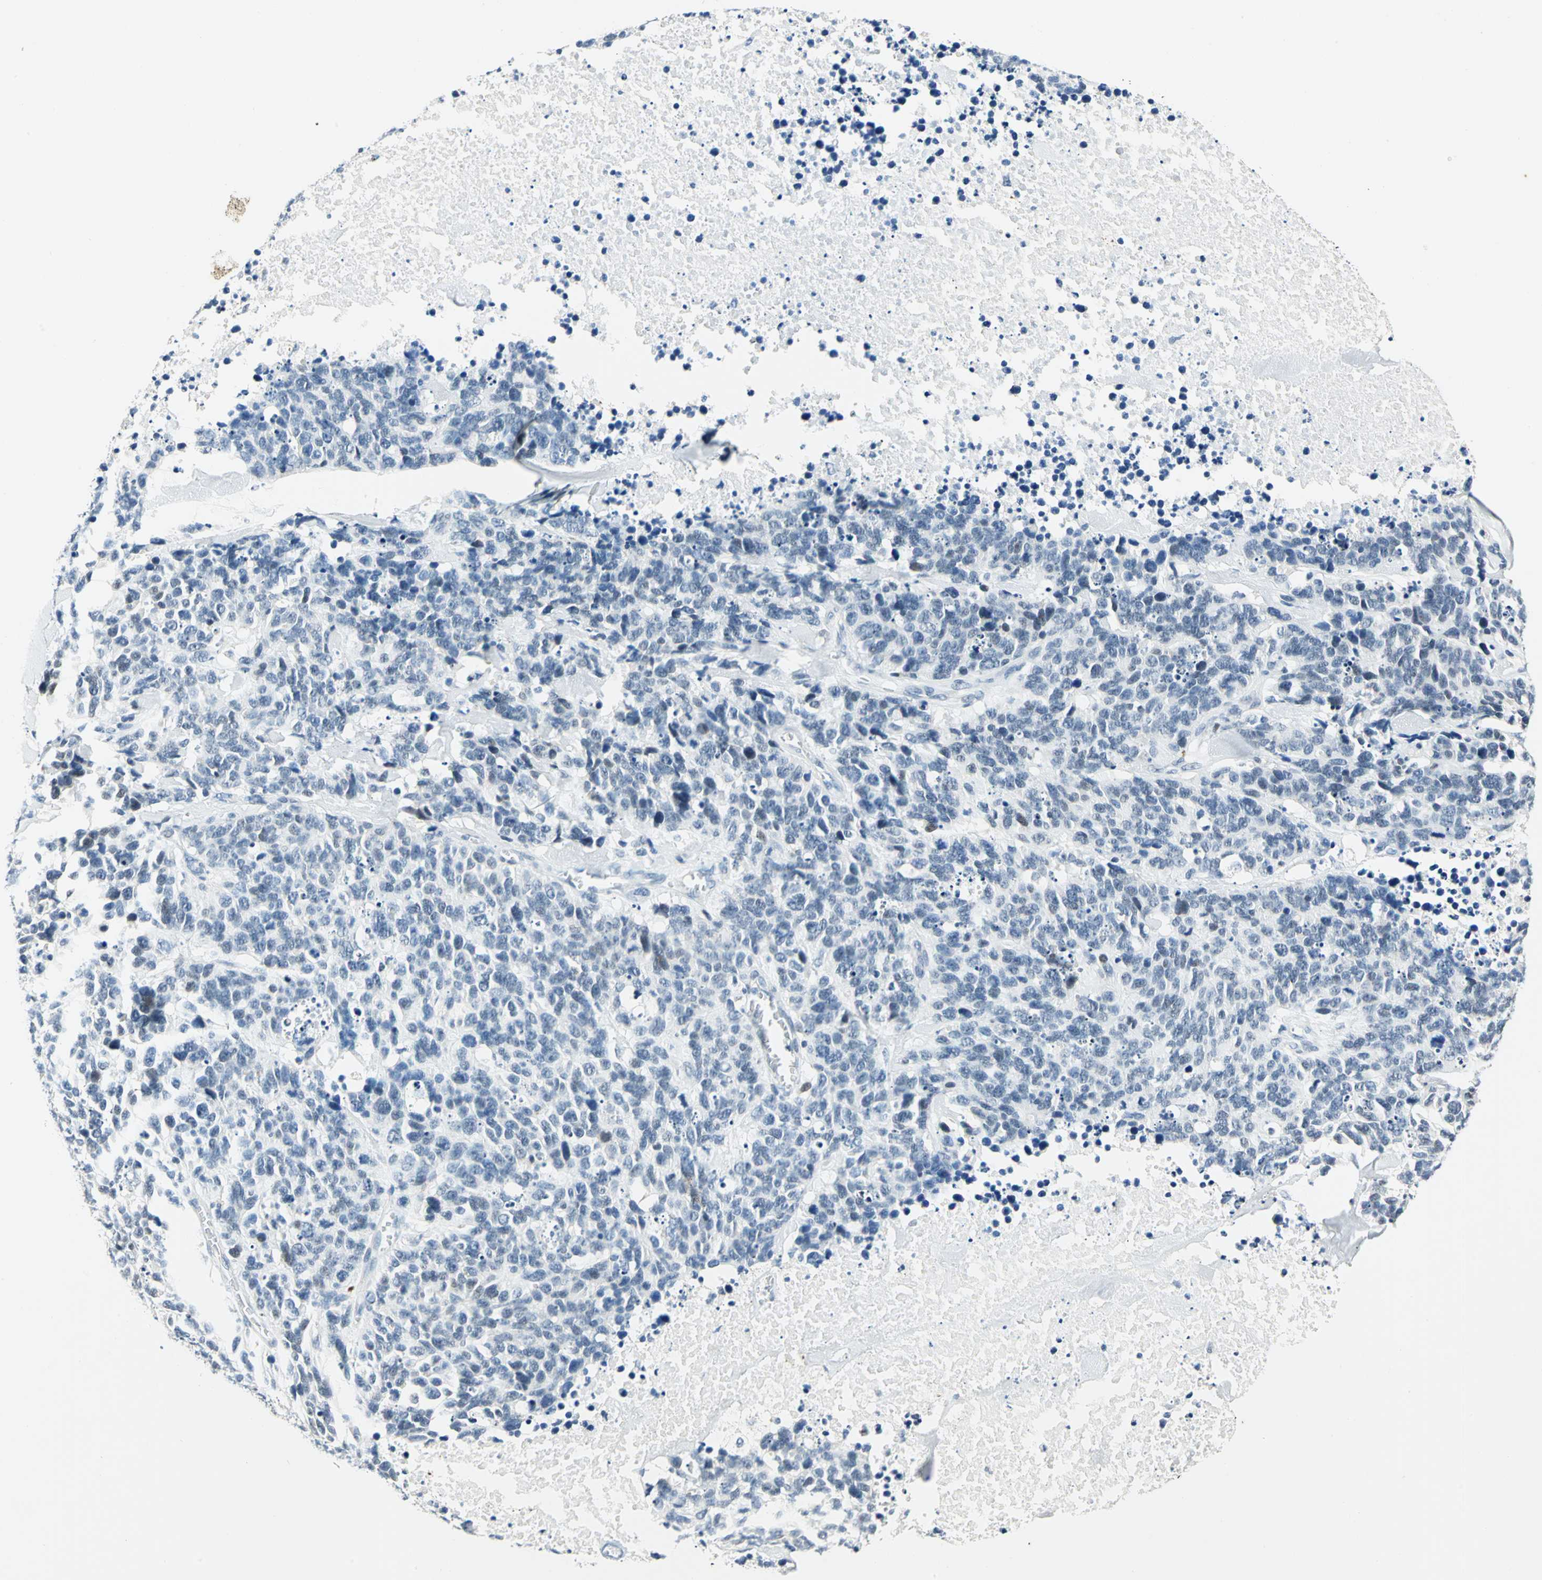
{"staining": {"intensity": "negative", "quantity": "none", "location": "none"}, "tissue": "lung cancer", "cell_type": "Tumor cells", "image_type": "cancer", "snomed": [{"axis": "morphology", "description": "Neoplasm, malignant, NOS"}, {"axis": "topography", "description": "Lung"}], "caption": "DAB immunohistochemical staining of human neoplasm (malignant) (lung) shows no significant positivity in tumor cells.", "gene": "RAD17", "patient": {"sex": "female", "age": 58}}